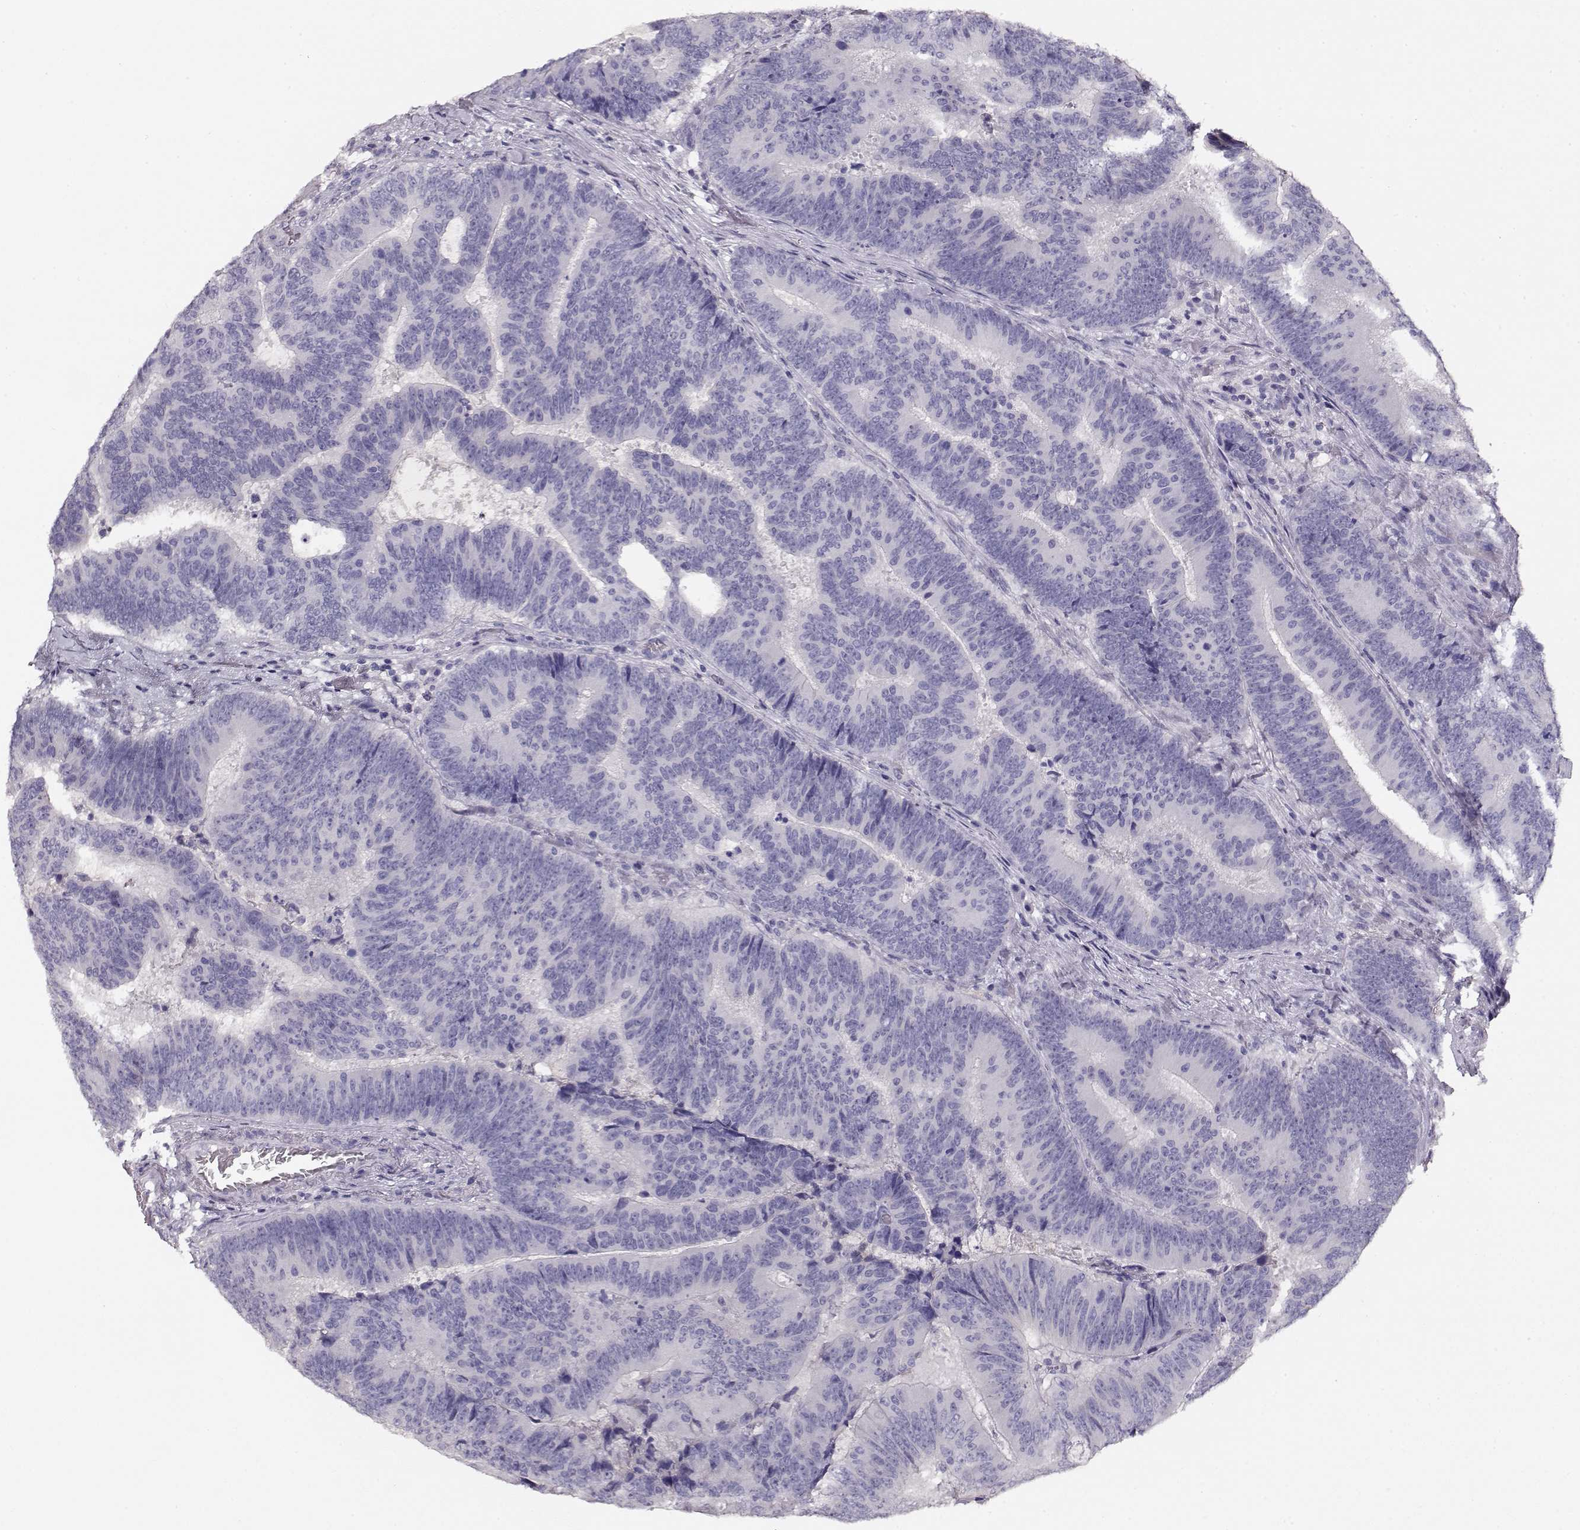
{"staining": {"intensity": "negative", "quantity": "none", "location": "none"}, "tissue": "colorectal cancer", "cell_type": "Tumor cells", "image_type": "cancer", "snomed": [{"axis": "morphology", "description": "Adenocarcinoma, NOS"}, {"axis": "topography", "description": "Colon"}], "caption": "An immunohistochemistry image of colorectal adenocarcinoma is shown. There is no staining in tumor cells of colorectal adenocarcinoma.", "gene": "NDRG4", "patient": {"sex": "female", "age": 82}}